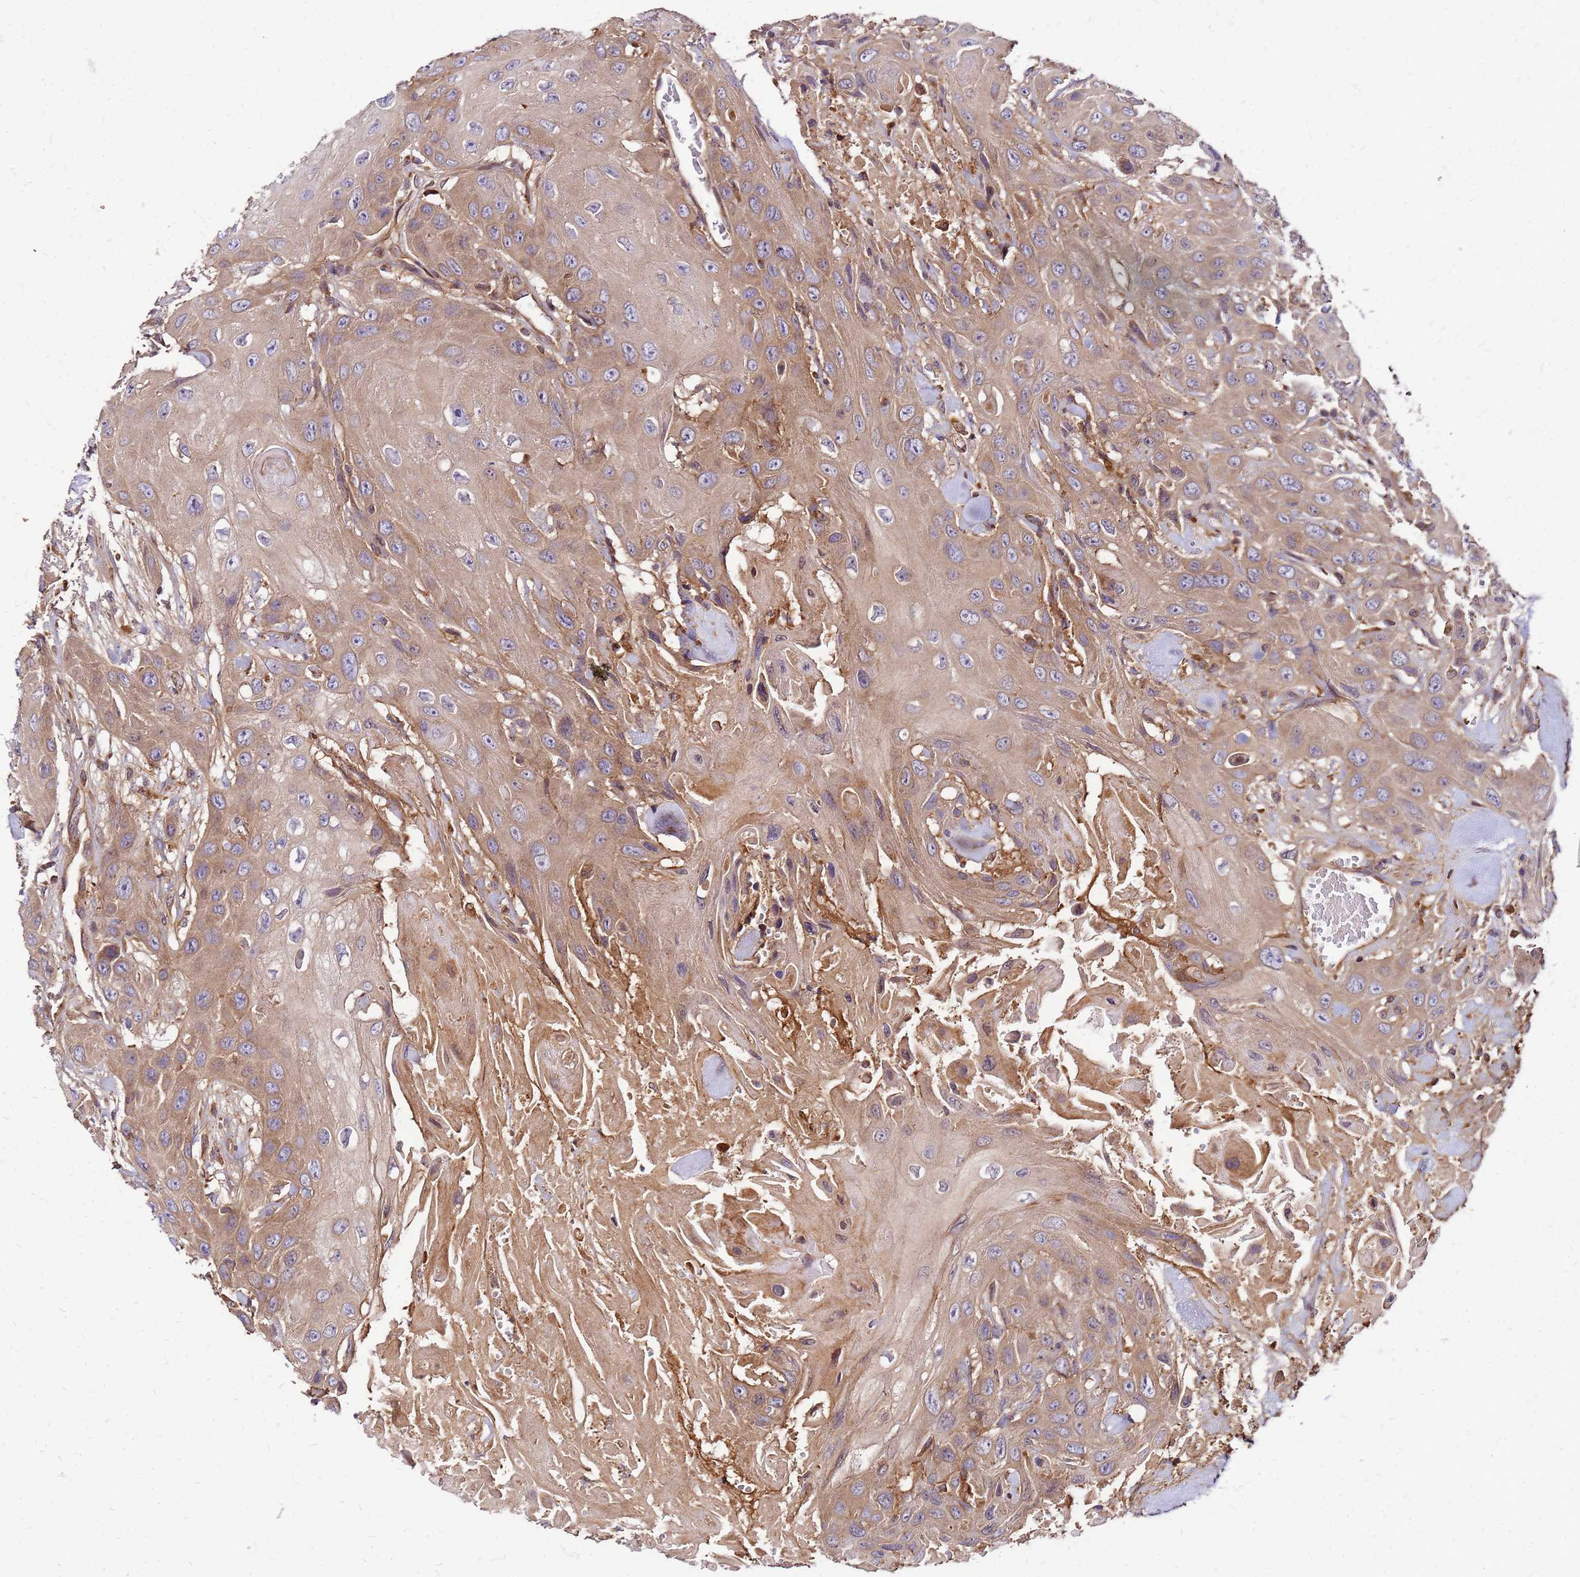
{"staining": {"intensity": "weak", "quantity": ">75%", "location": "cytoplasmic/membranous"}, "tissue": "head and neck cancer", "cell_type": "Tumor cells", "image_type": "cancer", "snomed": [{"axis": "morphology", "description": "Squamous cell carcinoma, NOS"}, {"axis": "topography", "description": "Head-Neck"}], "caption": "Head and neck squamous cell carcinoma was stained to show a protein in brown. There is low levels of weak cytoplasmic/membranous staining in about >75% of tumor cells.", "gene": "CYBC1", "patient": {"sex": "male", "age": 81}}